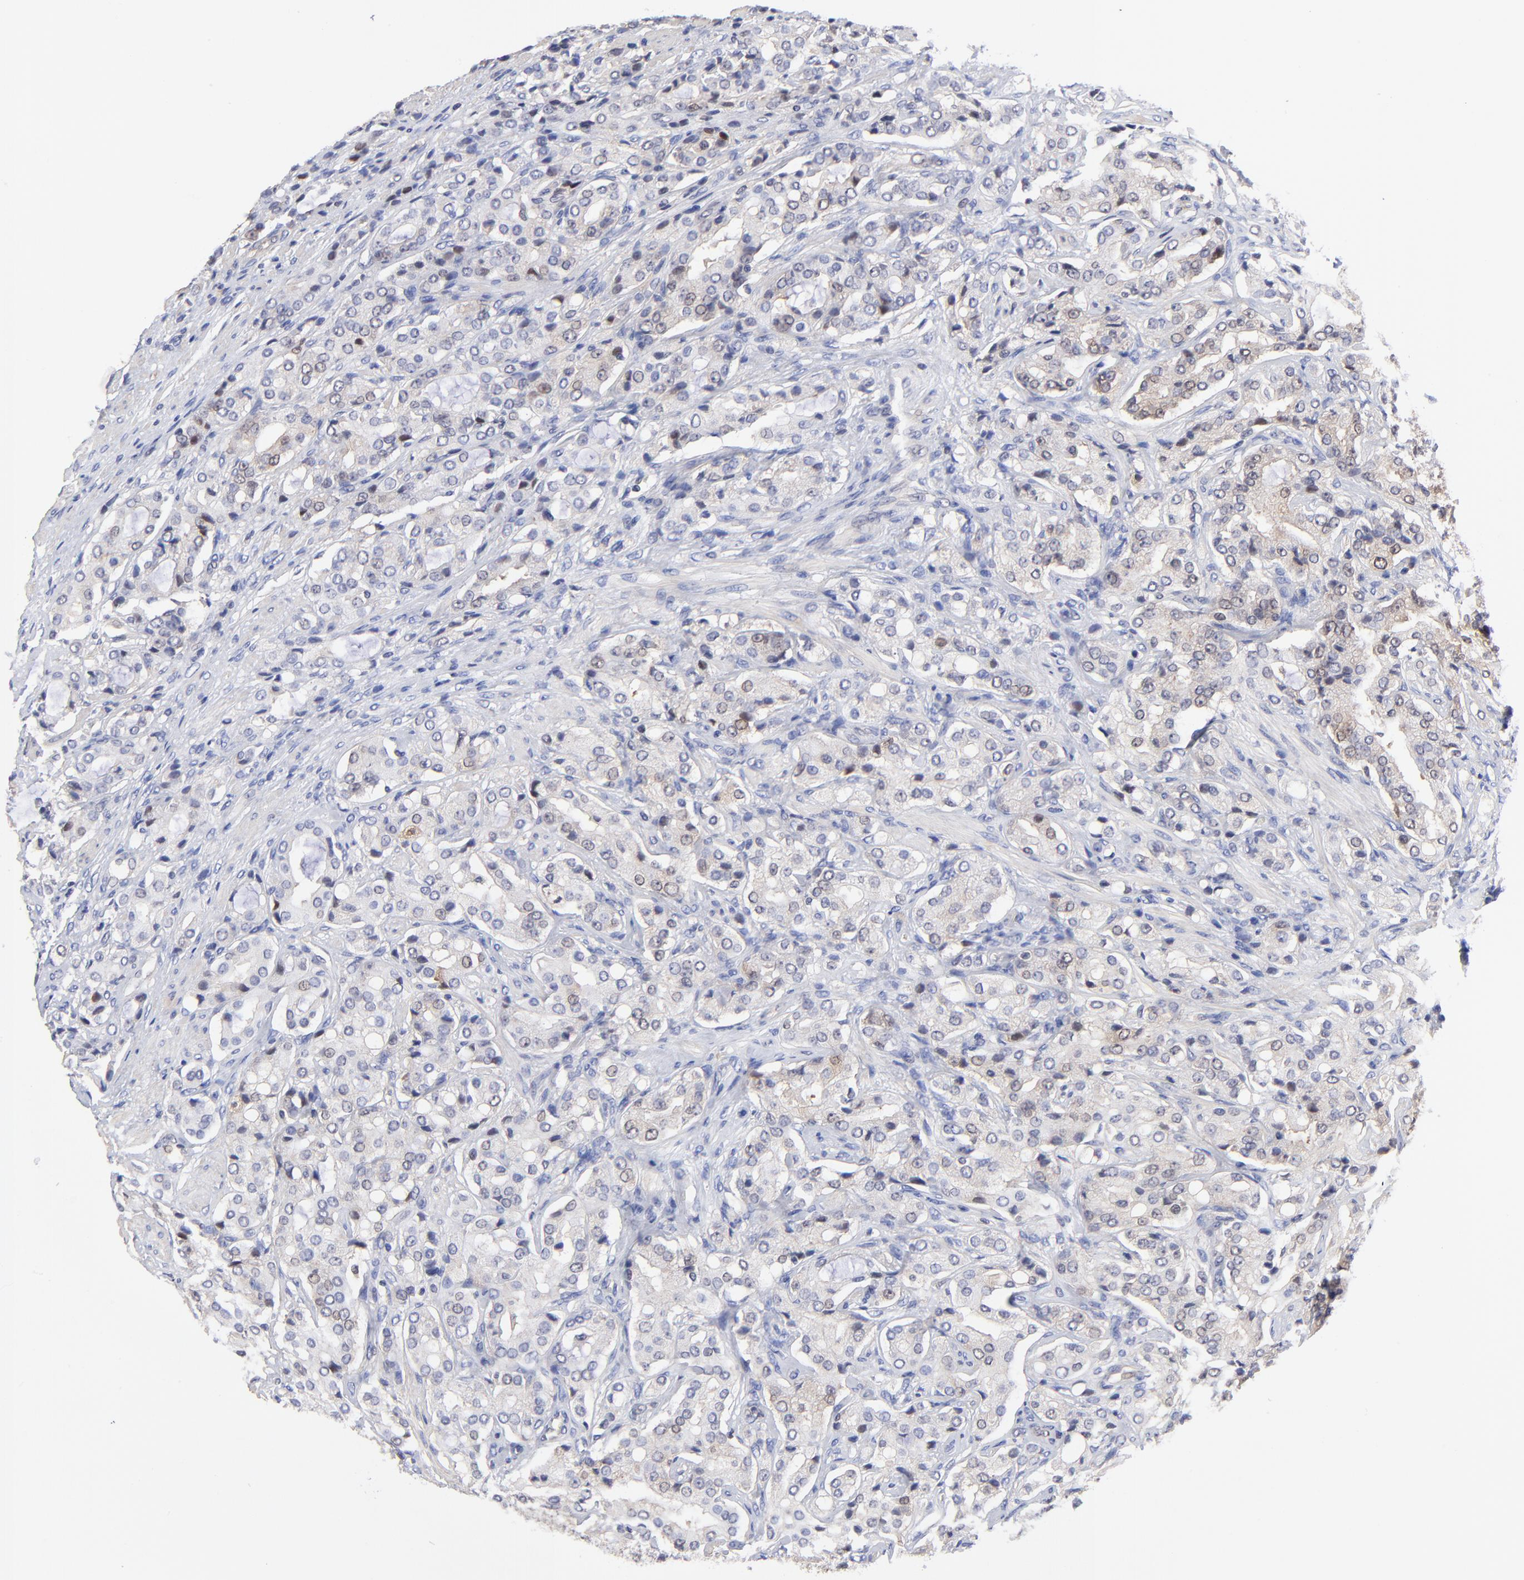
{"staining": {"intensity": "weak", "quantity": "<25%", "location": "cytoplasmic/membranous"}, "tissue": "prostate cancer", "cell_type": "Tumor cells", "image_type": "cancer", "snomed": [{"axis": "morphology", "description": "Adenocarcinoma, High grade"}, {"axis": "topography", "description": "Prostate"}], "caption": "Immunohistochemistry micrograph of human prostate high-grade adenocarcinoma stained for a protein (brown), which exhibits no staining in tumor cells. (DAB IHC, high magnification).", "gene": "DCTPP1", "patient": {"sex": "male", "age": 72}}